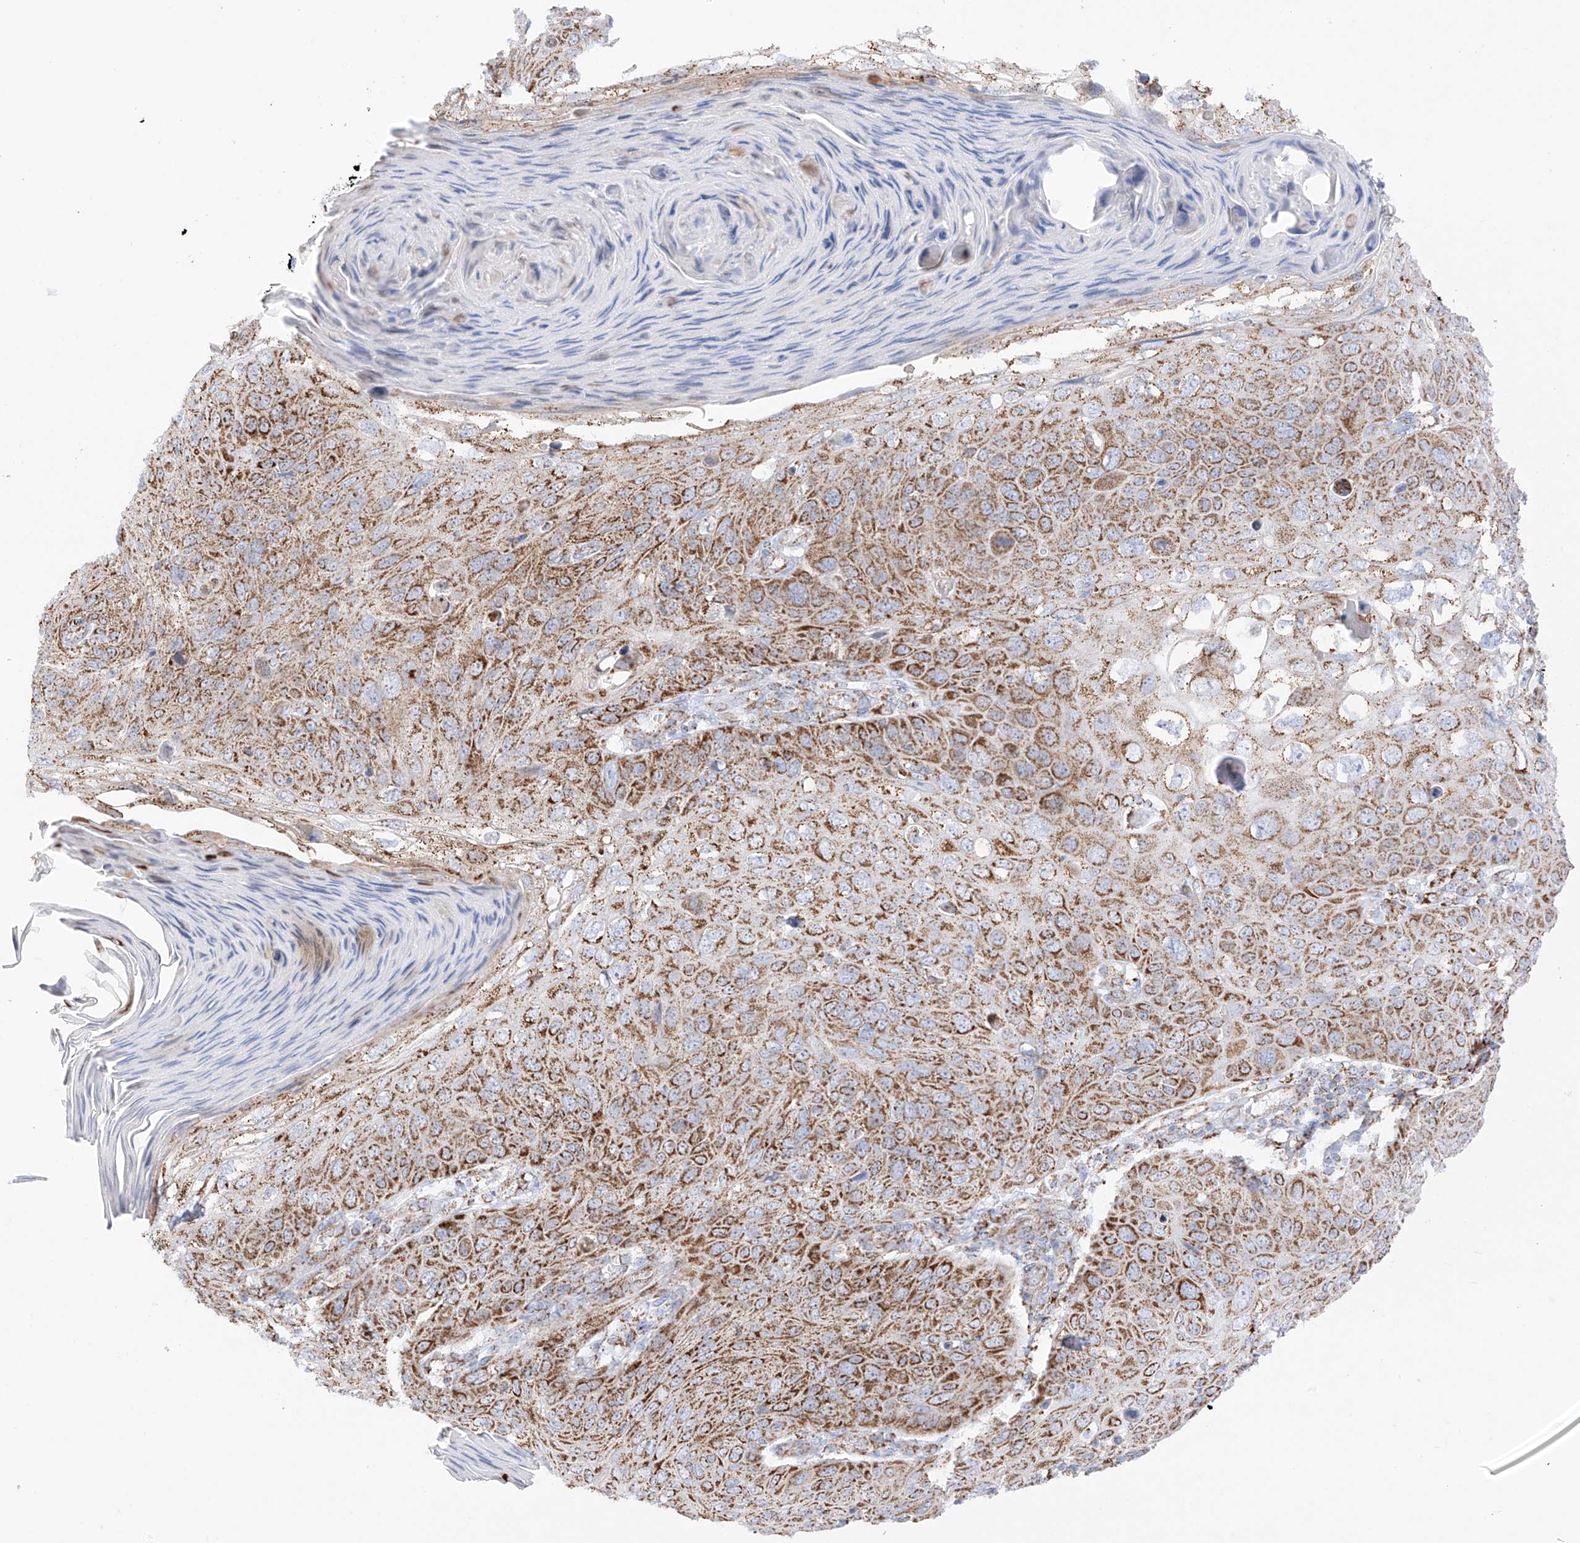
{"staining": {"intensity": "moderate", "quantity": ">75%", "location": "cytoplasmic/membranous"}, "tissue": "skin cancer", "cell_type": "Tumor cells", "image_type": "cancer", "snomed": [{"axis": "morphology", "description": "Squamous cell carcinoma, NOS"}, {"axis": "topography", "description": "Skin"}], "caption": "Protein expression analysis of skin cancer displays moderate cytoplasmic/membranous staining in about >75% of tumor cells.", "gene": "XKR3", "patient": {"sex": "female", "age": 90}}